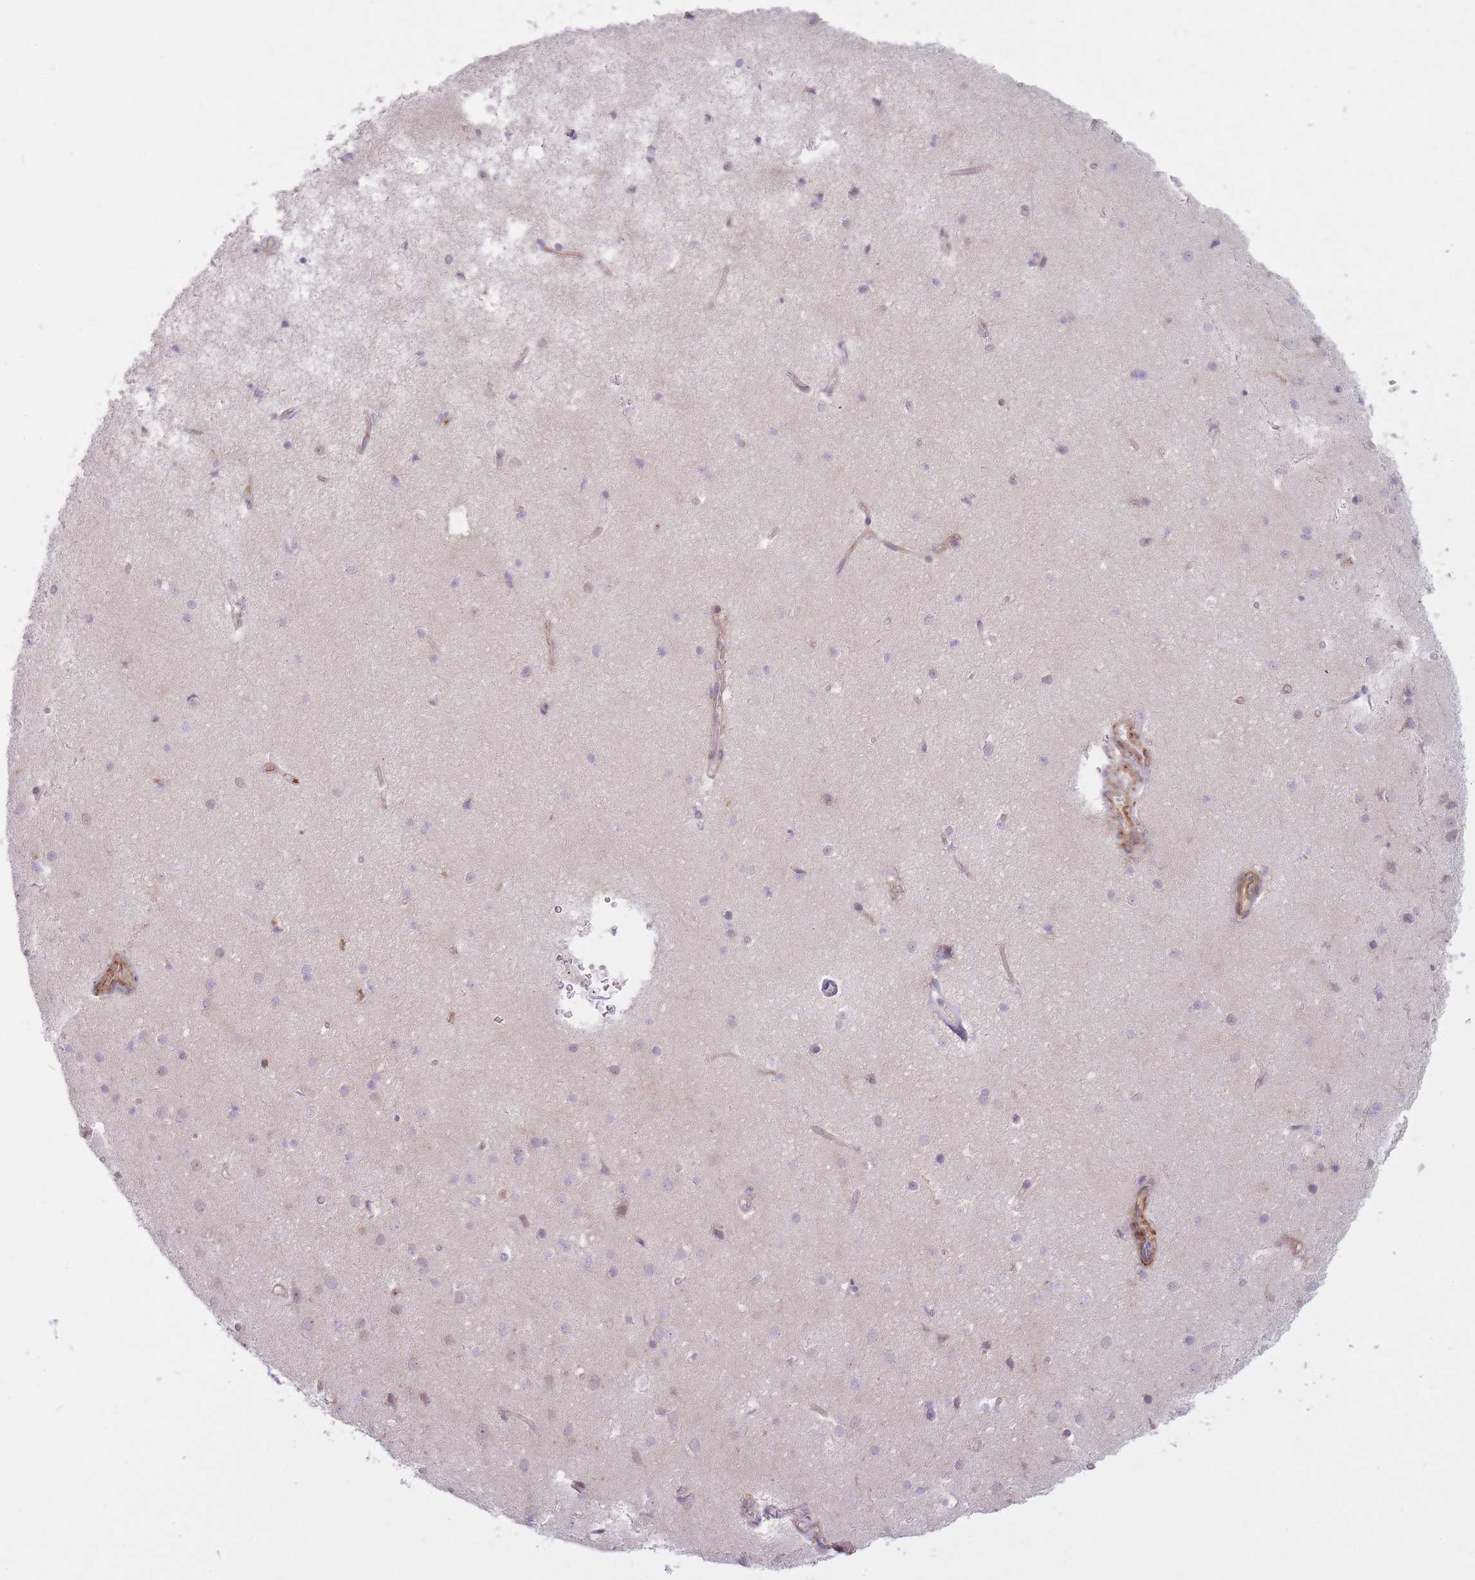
{"staining": {"intensity": "negative", "quantity": "none", "location": "none"}, "tissue": "cerebral cortex", "cell_type": "Endothelial cells", "image_type": "normal", "snomed": [{"axis": "morphology", "description": "Normal tissue, NOS"}, {"axis": "topography", "description": "Cerebral cortex"}], "caption": "This is an immunohistochemistry image of unremarkable human cerebral cortex. There is no expression in endothelial cells.", "gene": "PGRMC2", "patient": {"sex": "male", "age": 37}}